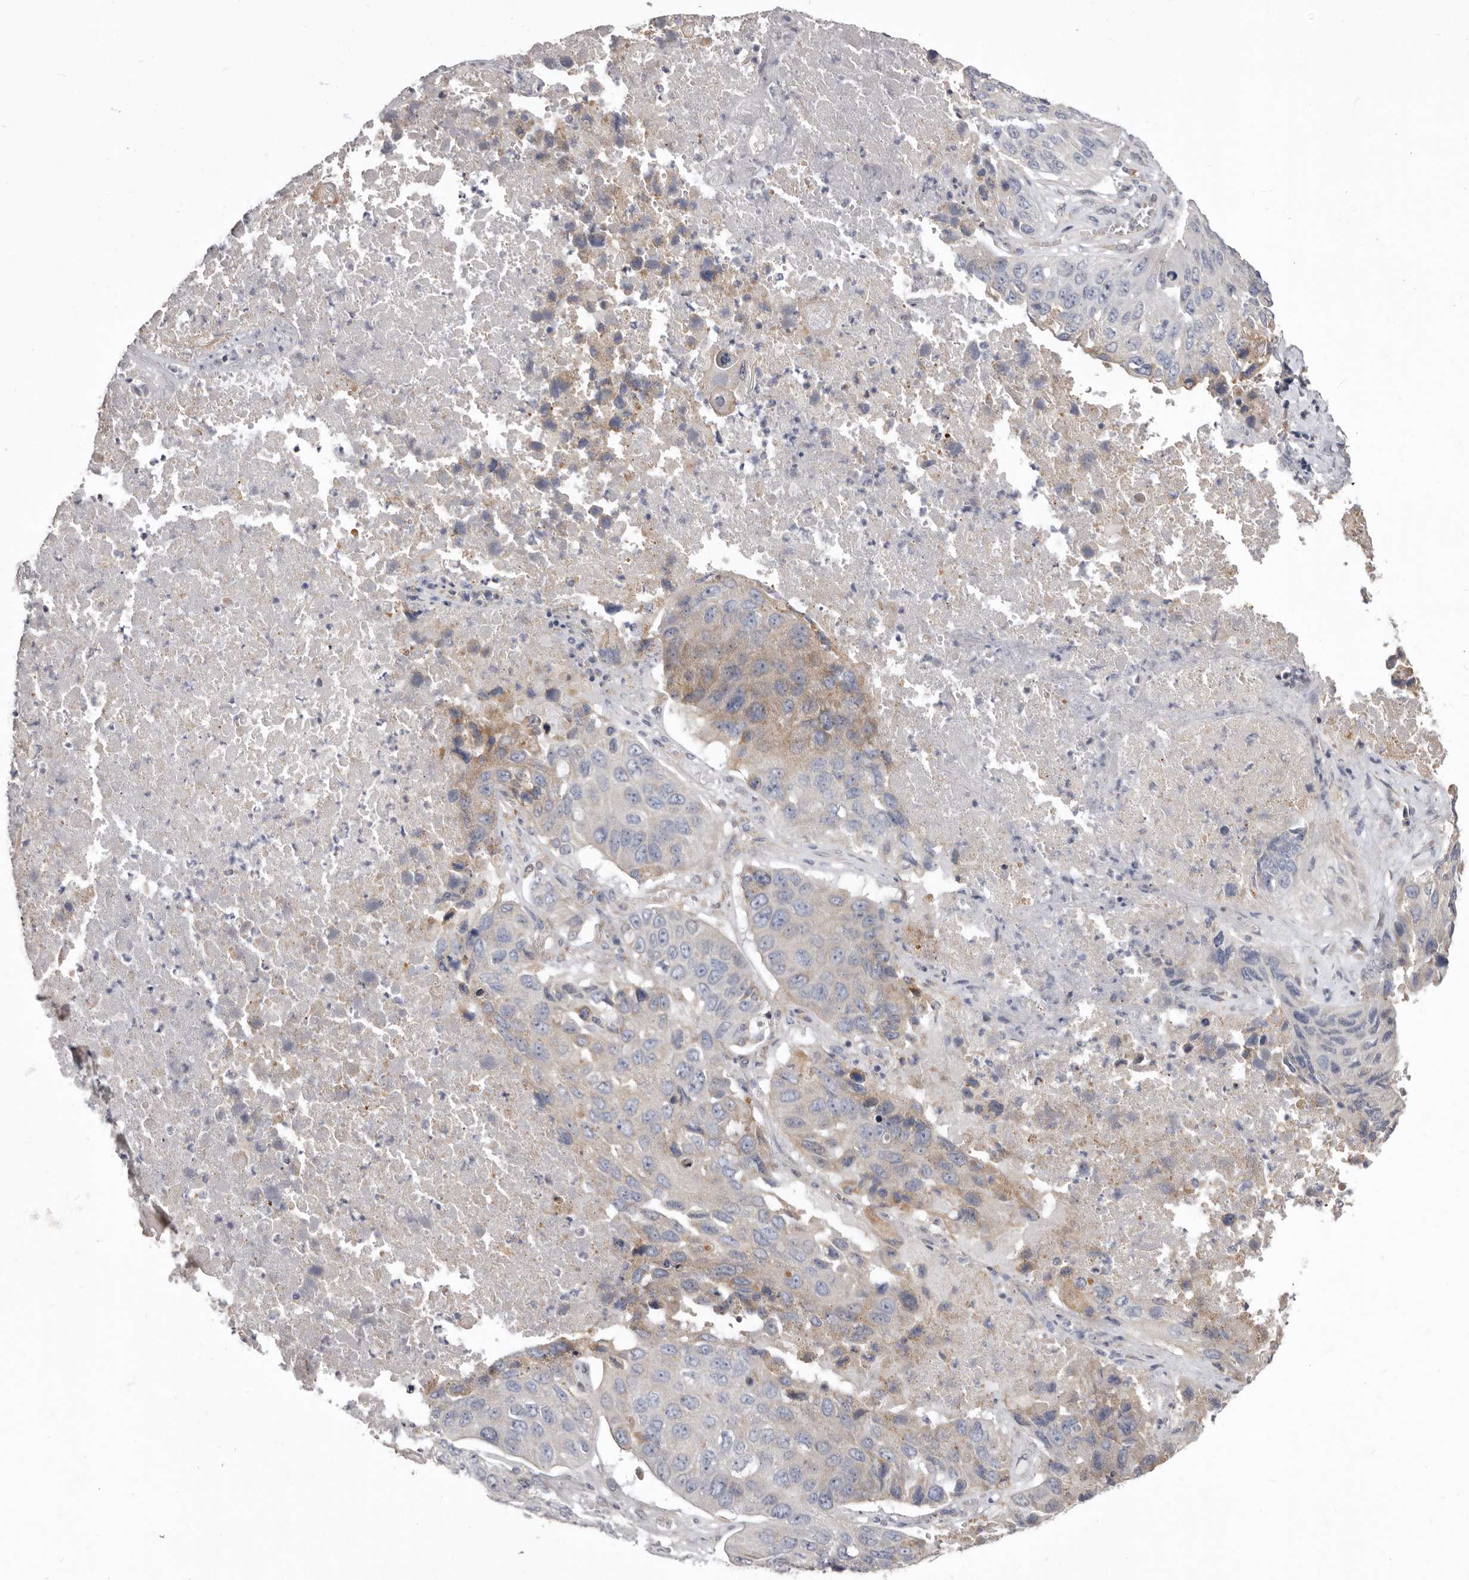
{"staining": {"intensity": "moderate", "quantity": "25%-75%", "location": "cytoplasmic/membranous"}, "tissue": "lung cancer", "cell_type": "Tumor cells", "image_type": "cancer", "snomed": [{"axis": "morphology", "description": "Squamous cell carcinoma, NOS"}, {"axis": "topography", "description": "Lung"}], "caption": "Immunohistochemistry (IHC) staining of lung cancer, which displays medium levels of moderate cytoplasmic/membranous positivity in about 25%-75% of tumor cells indicating moderate cytoplasmic/membranous protein expression. The staining was performed using DAB (brown) for protein detection and nuclei were counterstained in hematoxylin (blue).", "gene": "FMO2", "patient": {"sex": "male", "age": 61}}